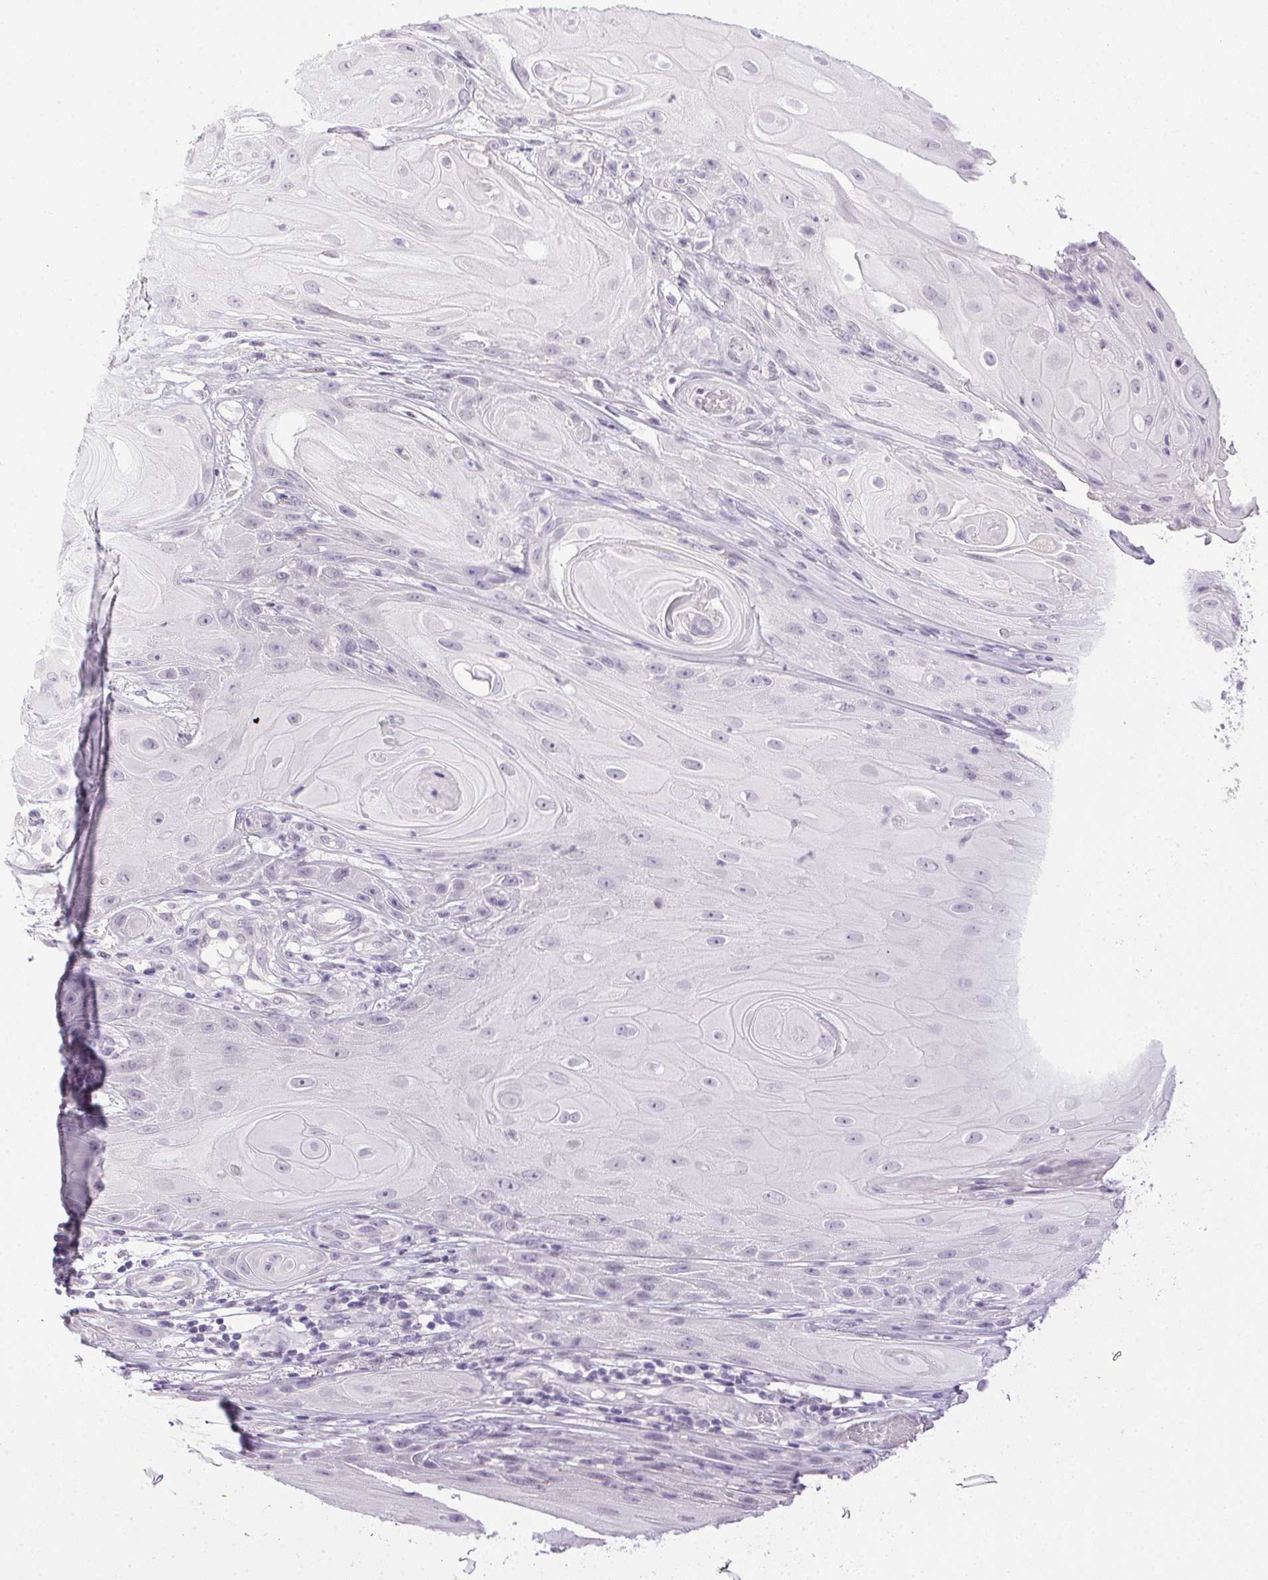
{"staining": {"intensity": "negative", "quantity": "none", "location": "none"}, "tissue": "skin cancer", "cell_type": "Tumor cells", "image_type": "cancer", "snomed": [{"axis": "morphology", "description": "Squamous cell carcinoma, NOS"}, {"axis": "topography", "description": "Skin"}], "caption": "Tumor cells show no significant expression in squamous cell carcinoma (skin). (DAB (3,3'-diaminobenzidine) immunohistochemistry (IHC) with hematoxylin counter stain).", "gene": "PRL", "patient": {"sex": "male", "age": 62}}